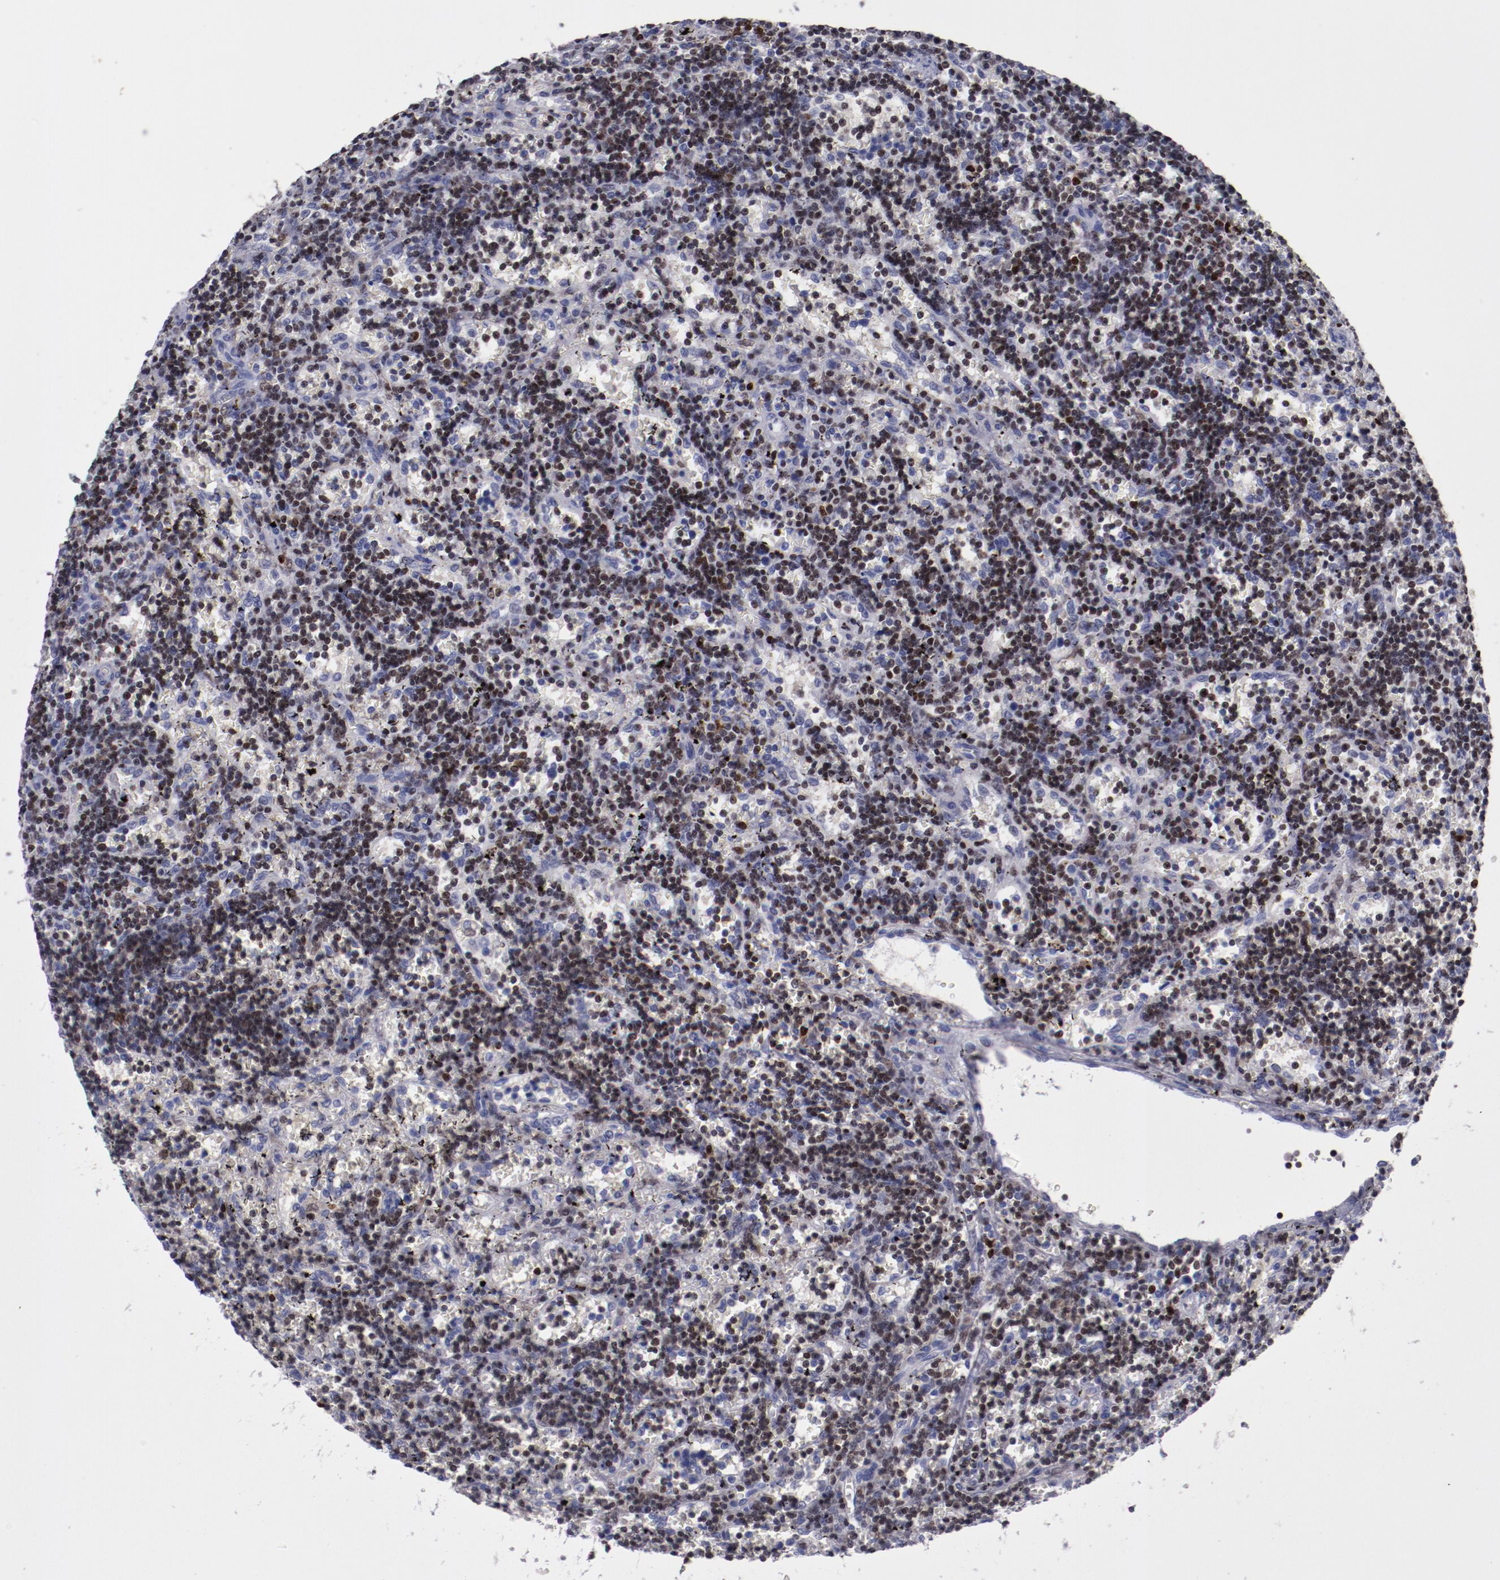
{"staining": {"intensity": "moderate", "quantity": ">75%", "location": "nuclear"}, "tissue": "lymphoma", "cell_type": "Tumor cells", "image_type": "cancer", "snomed": [{"axis": "morphology", "description": "Malignant lymphoma, non-Hodgkin's type, Low grade"}, {"axis": "topography", "description": "Spleen"}], "caption": "Moderate nuclear expression is appreciated in about >75% of tumor cells in lymphoma. The staining was performed using DAB (3,3'-diaminobenzidine) to visualize the protein expression in brown, while the nuclei were stained in blue with hematoxylin (Magnification: 20x).", "gene": "IRF8", "patient": {"sex": "male", "age": 60}}